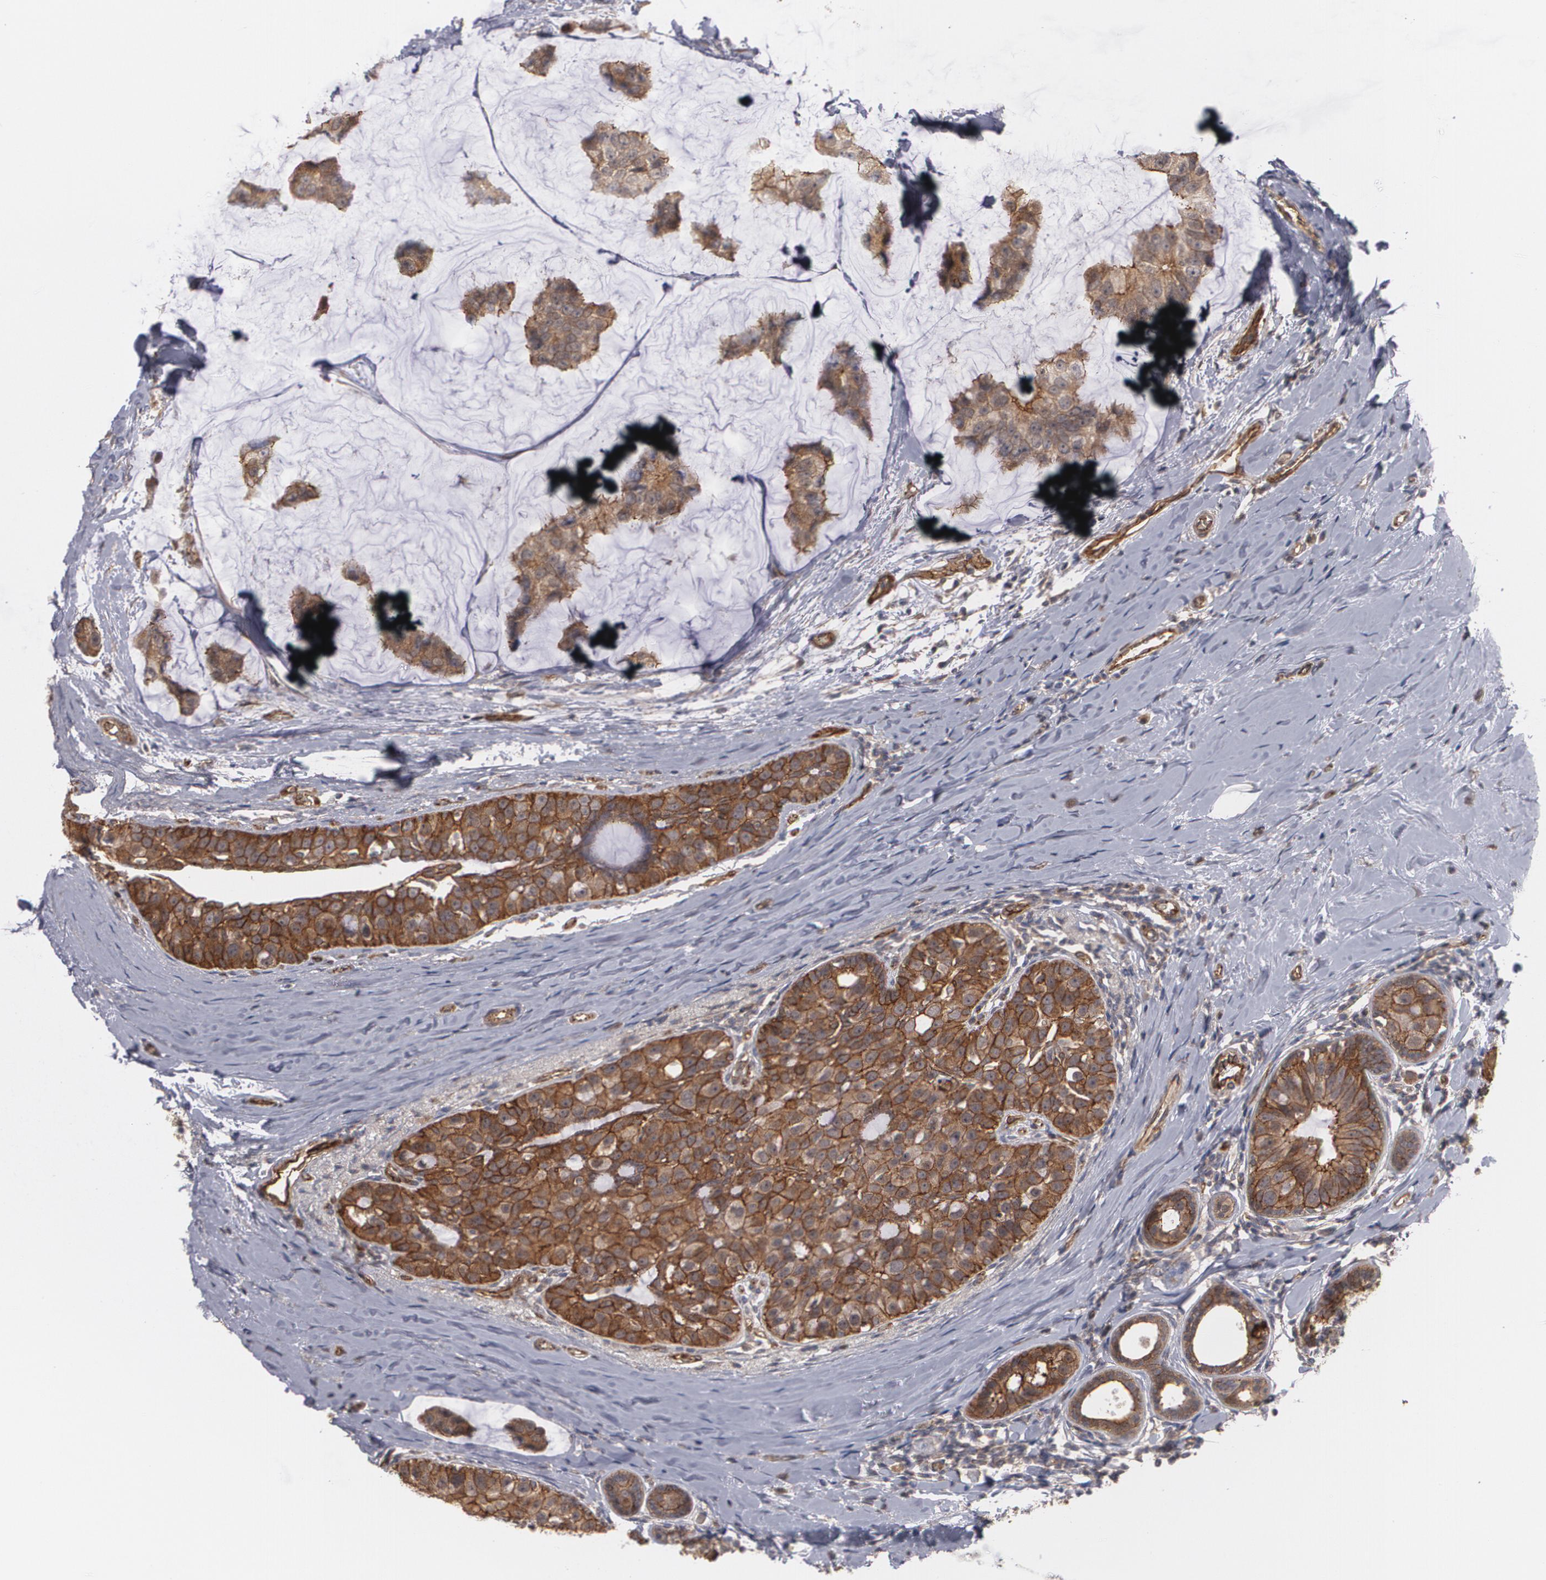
{"staining": {"intensity": "strong", "quantity": ">75%", "location": "cytoplasmic/membranous"}, "tissue": "breast cancer", "cell_type": "Tumor cells", "image_type": "cancer", "snomed": [{"axis": "morphology", "description": "Normal tissue, NOS"}, {"axis": "morphology", "description": "Duct carcinoma"}, {"axis": "topography", "description": "Breast"}], "caption": "There is high levels of strong cytoplasmic/membranous positivity in tumor cells of intraductal carcinoma (breast), as demonstrated by immunohistochemical staining (brown color).", "gene": "TJP1", "patient": {"sex": "female", "age": 50}}